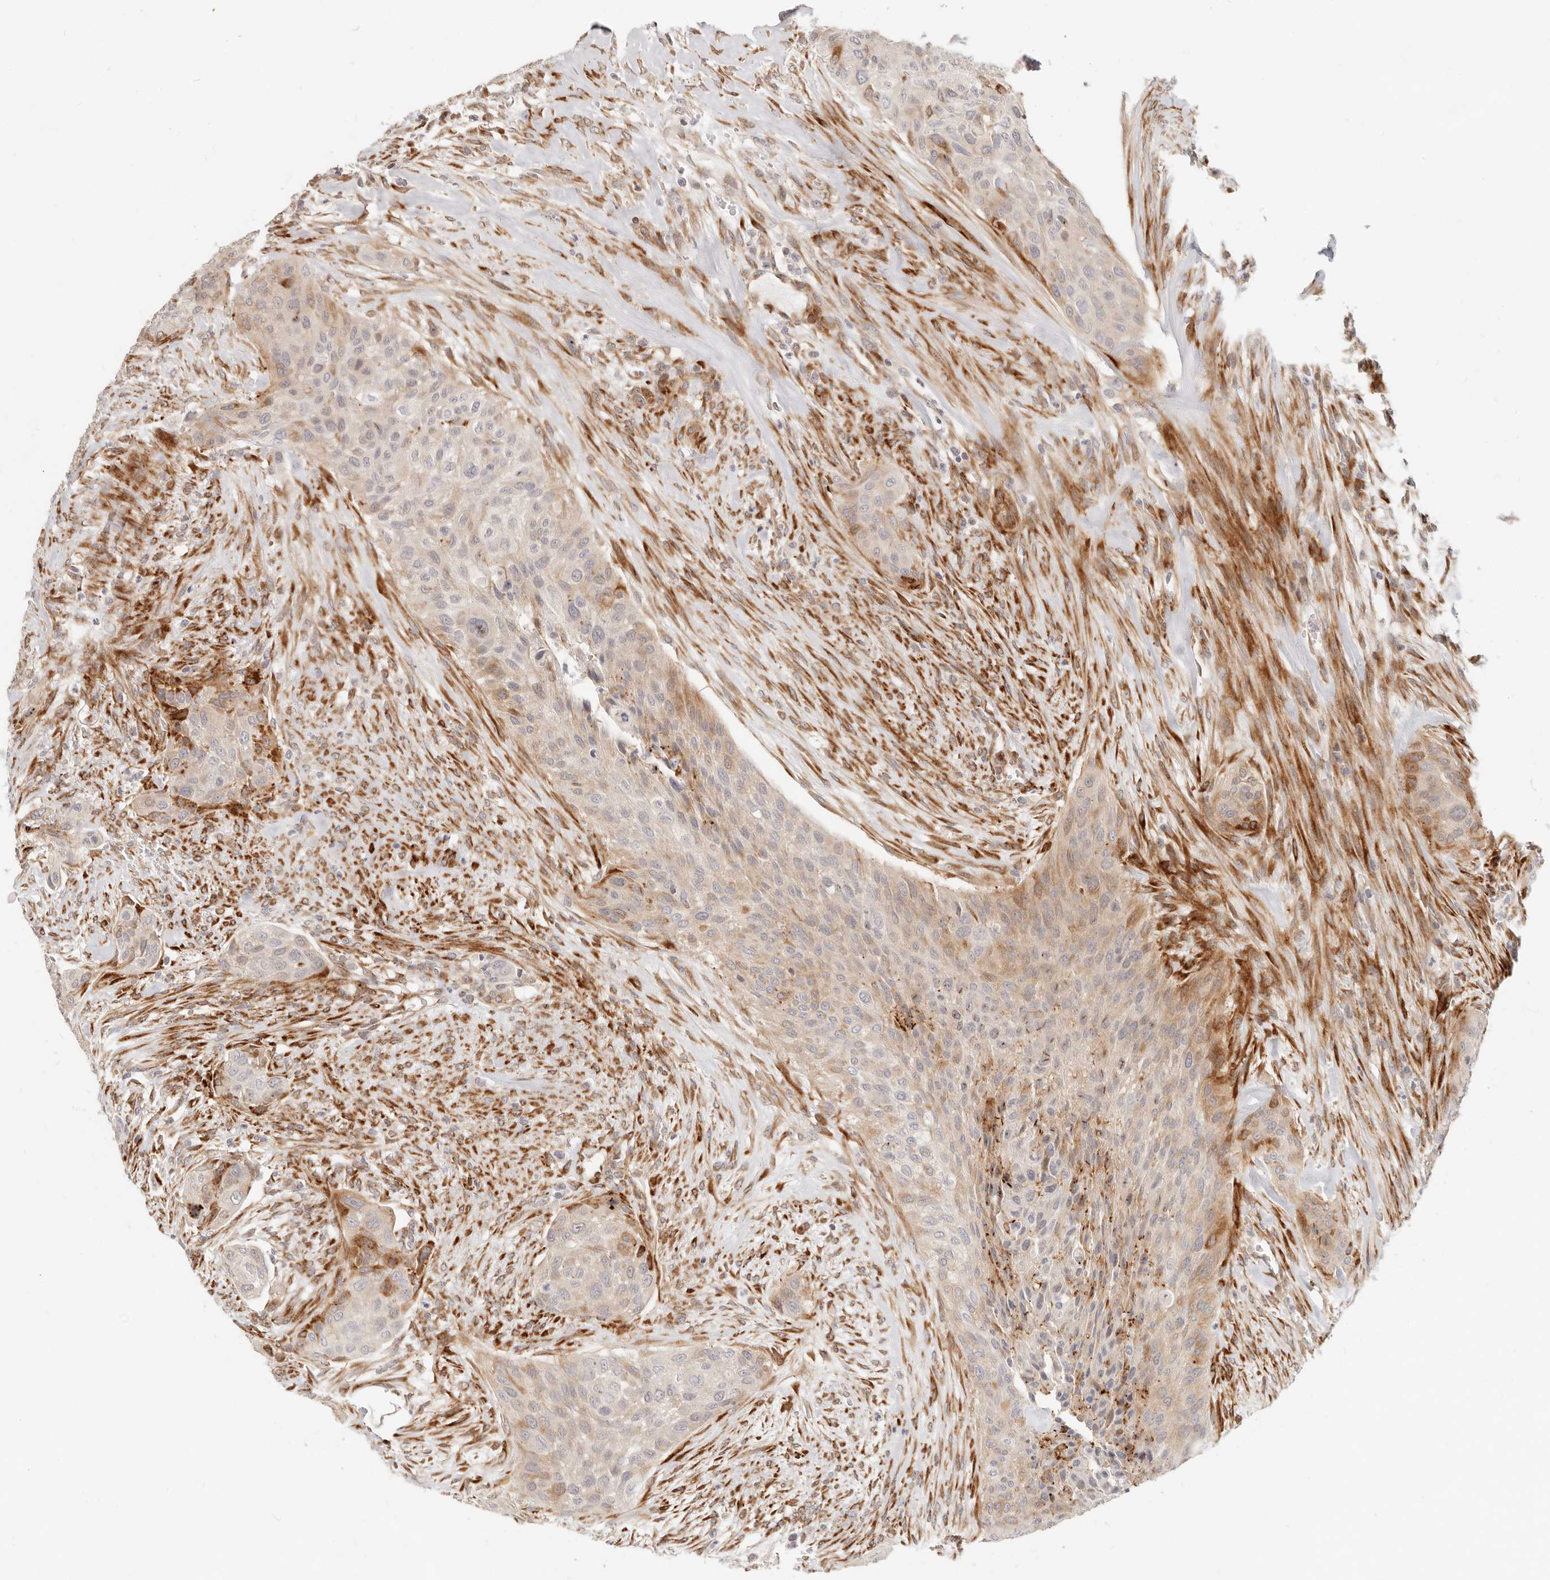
{"staining": {"intensity": "moderate", "quantity": "<25%", "location": "cytoplasmic/membranous"}, "tissue": "urothelial cancer", "cell_type": "Tumor cells", "image_type": "cancer", "snomed": [{"axis": "morphology", "description": "Urothelial carcinoma, High grade"}, {"axis": "topography", "description": "Urinary bladder"}], "caption": "This micrograph shows immunohistochemistry (IHC) staining of urothelial cancer, with low moderate cytoplasmic/membranous expression in about <25% of tumor cells.", "gene": "SASS6", "patient": {"sex": "male", "age": 35}}